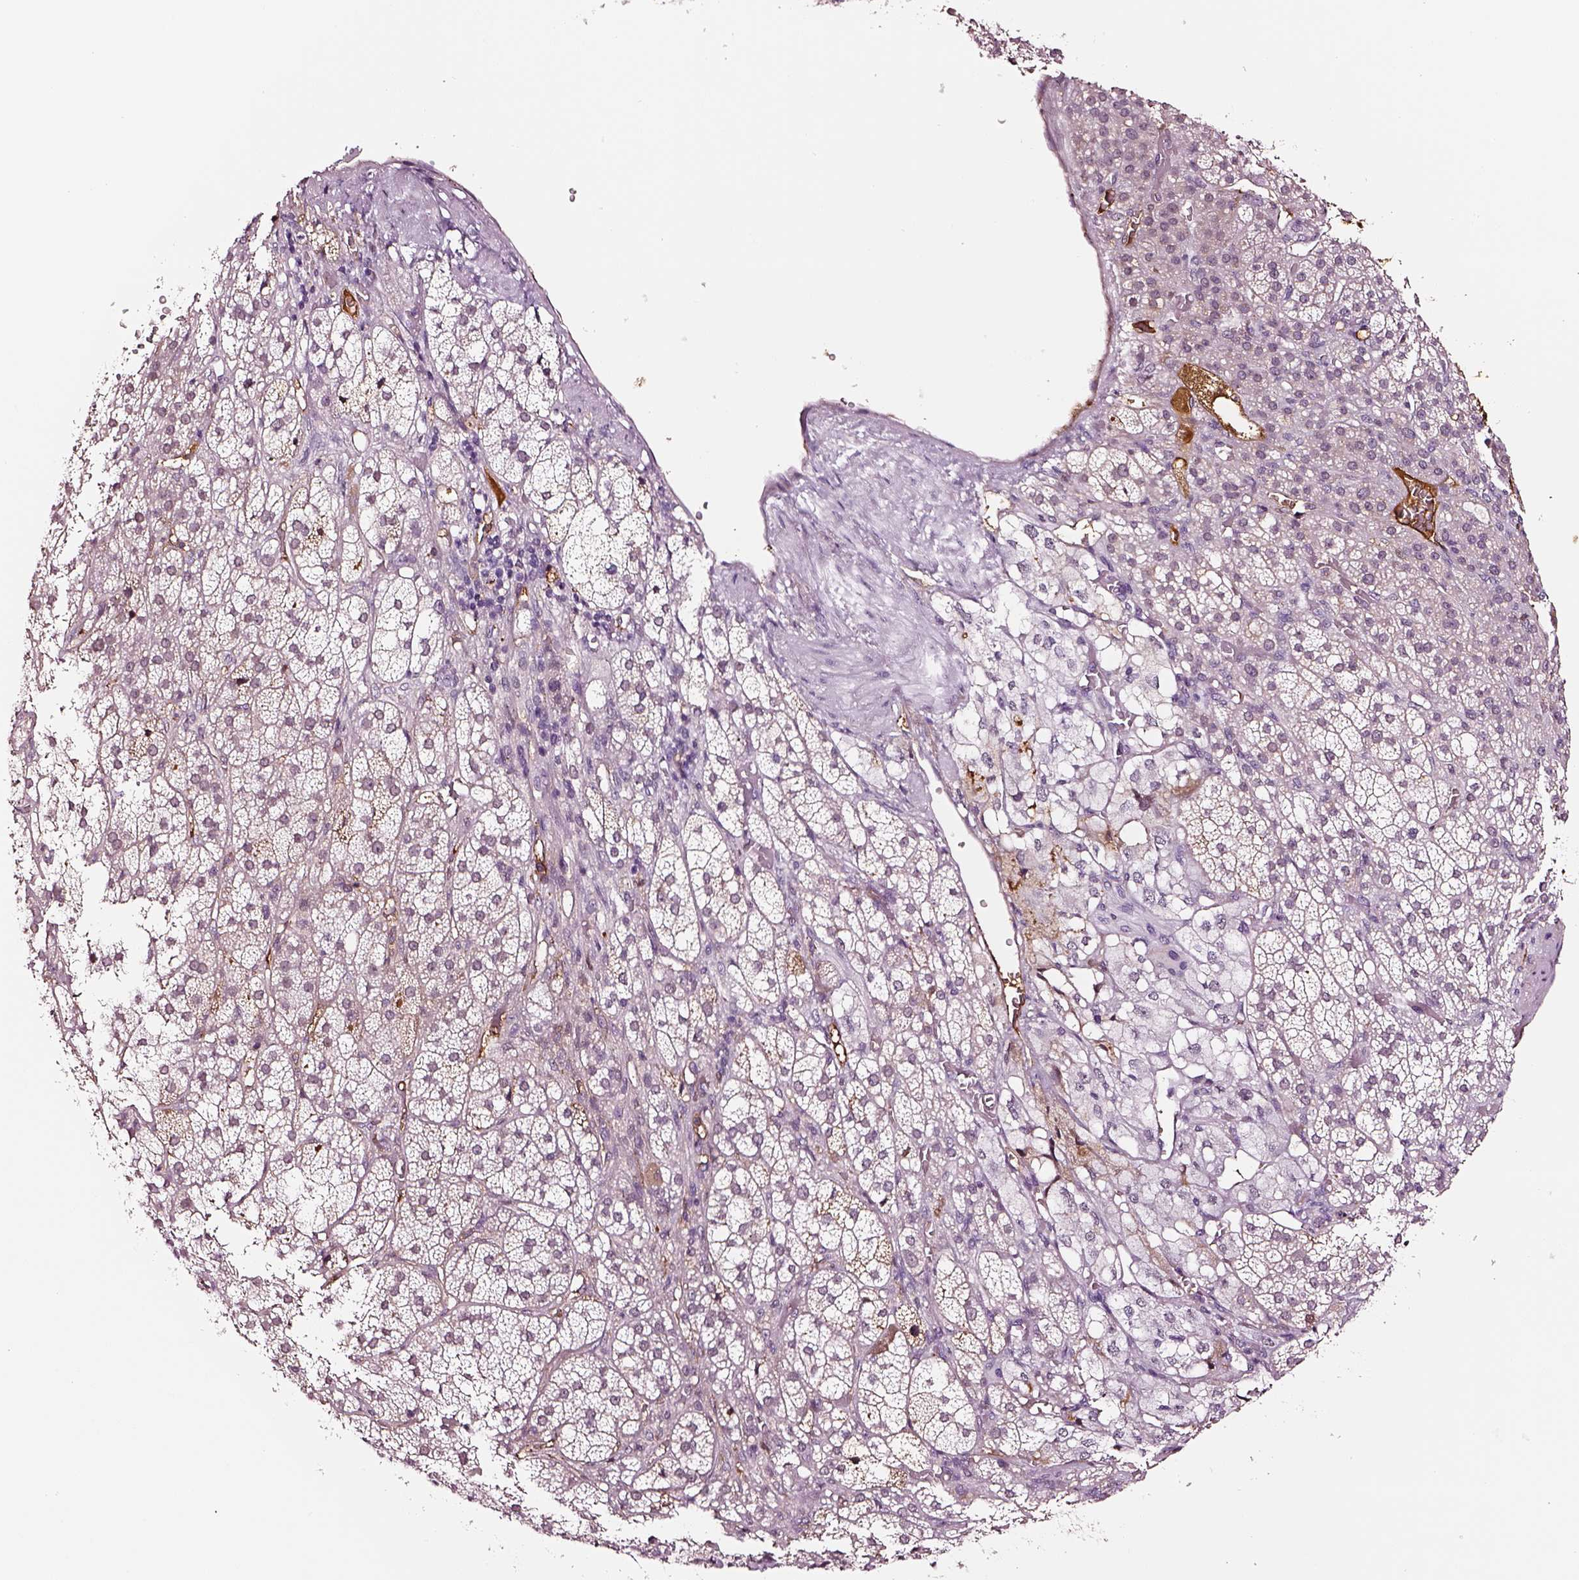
{"staining": {"intensity": "negative", "quantity": "none", "location": "none"}, "tissue": "adrenal gland", "cell_type": "Glandular cells", "image_type": "normal", "snomed": [{"axis": "morphology", "description": "Normal tissue, NOS"}, {"axis": "topography", "description": "Adrenal gland"}], "caption": "IHC micrograph of unremarkable adrenal gland: human adrenal gland stained with DAB reveals no significant protein positivity in glandular cells.", "gene": "TF", "patient": {"sex": "female", "age": 60}}